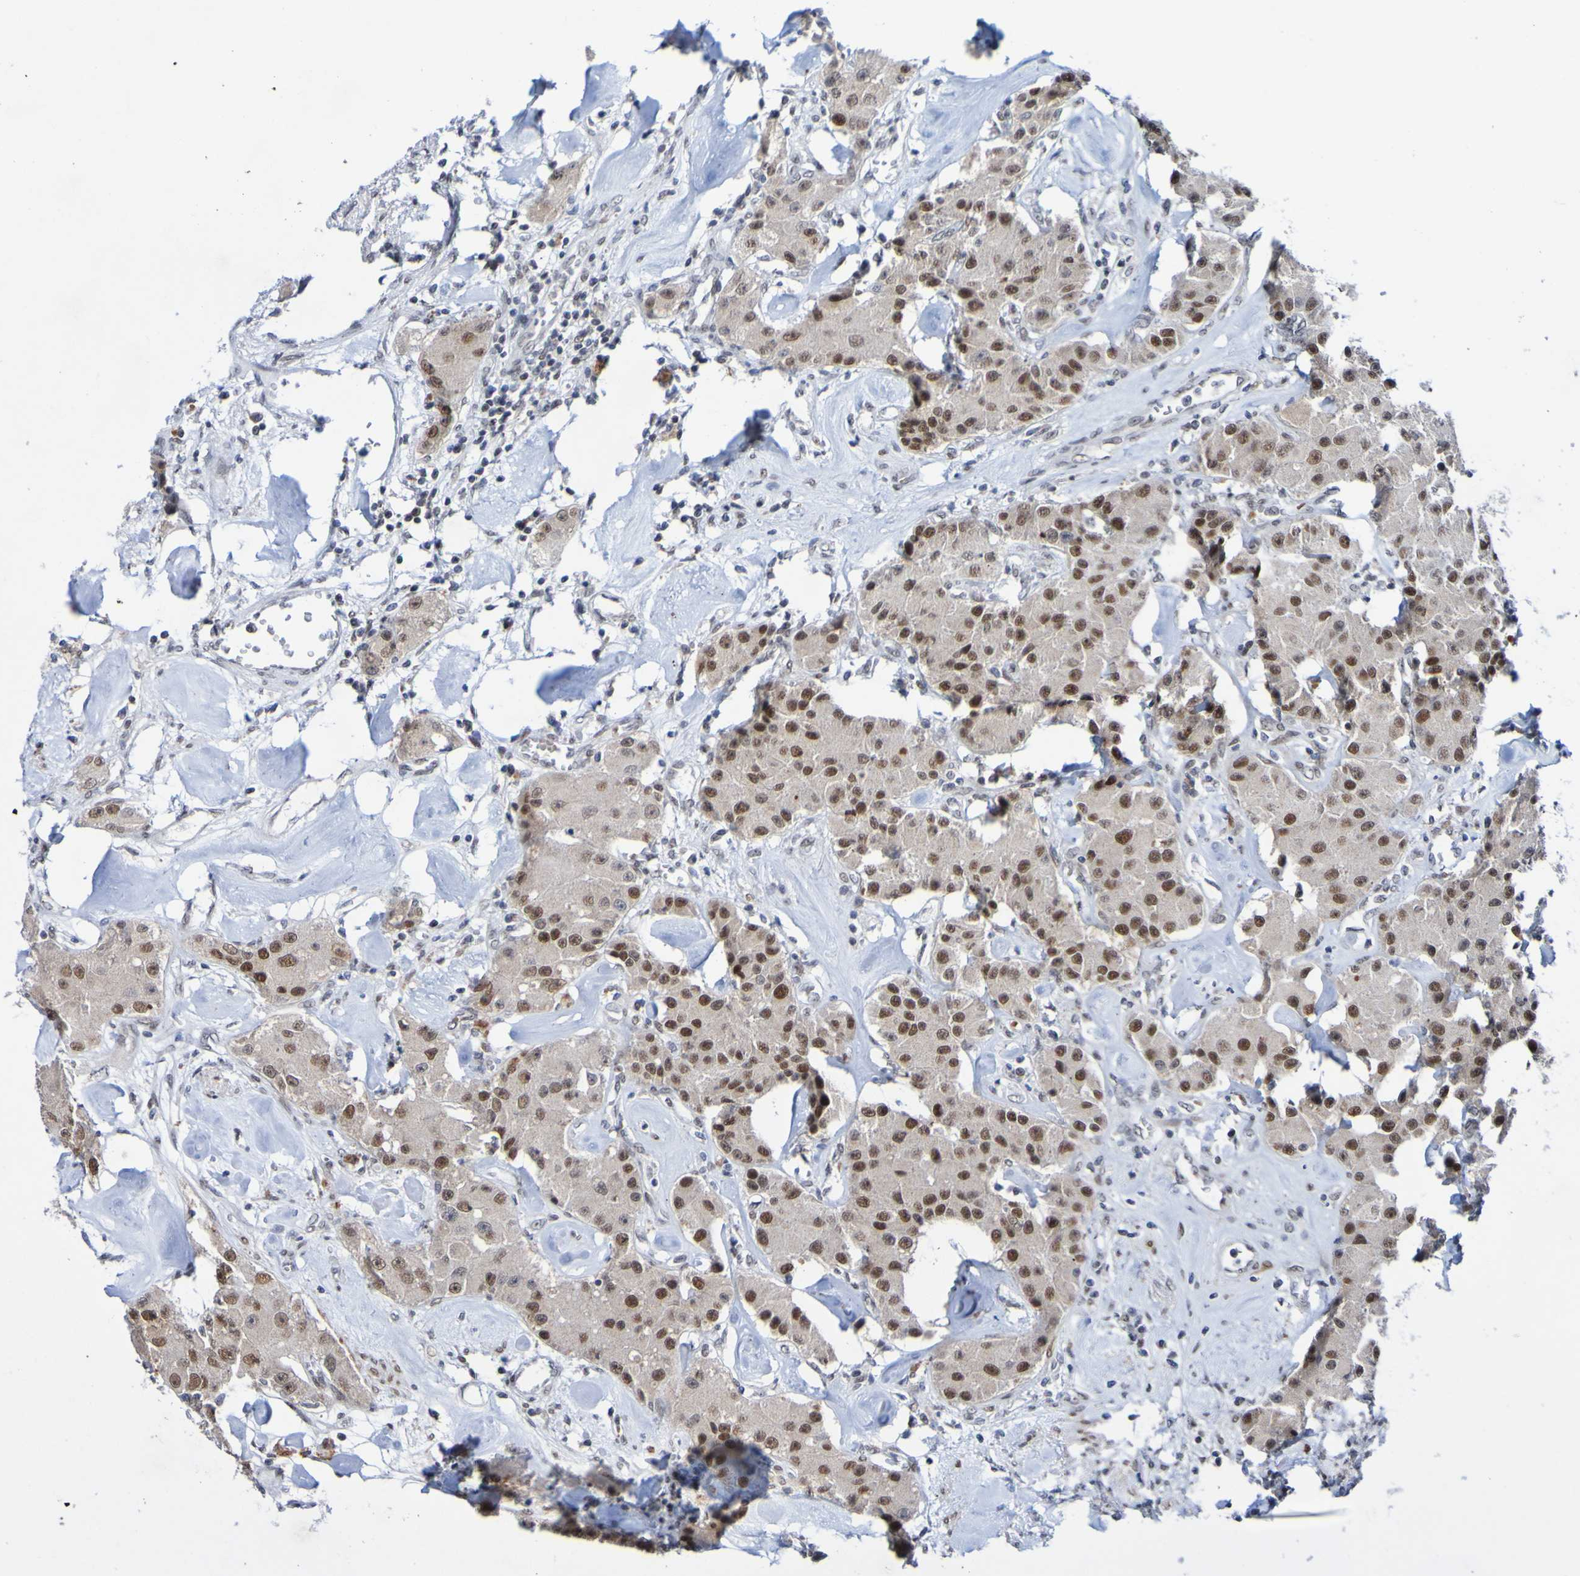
{"staining": {"intensity": "strong", "quantity": ">75%", "location": "nuclear"}, "tissue": "carcinoid", "cell_type": "Tumor cells", "image_type": "cancer", "snomed": [{"axis": "morphology", "description": "Carcinoid, malignant, NOS"}, {"axis": "topography", "description": "Pancreas"}], "caption": "Protein staining displays strong nuclear expression in approximately >75% of tumor cells in carcinoid. Nuclei are stained in blue.", "gene": "PCGF1", "patient": {"sex": "male", "age": 41}}